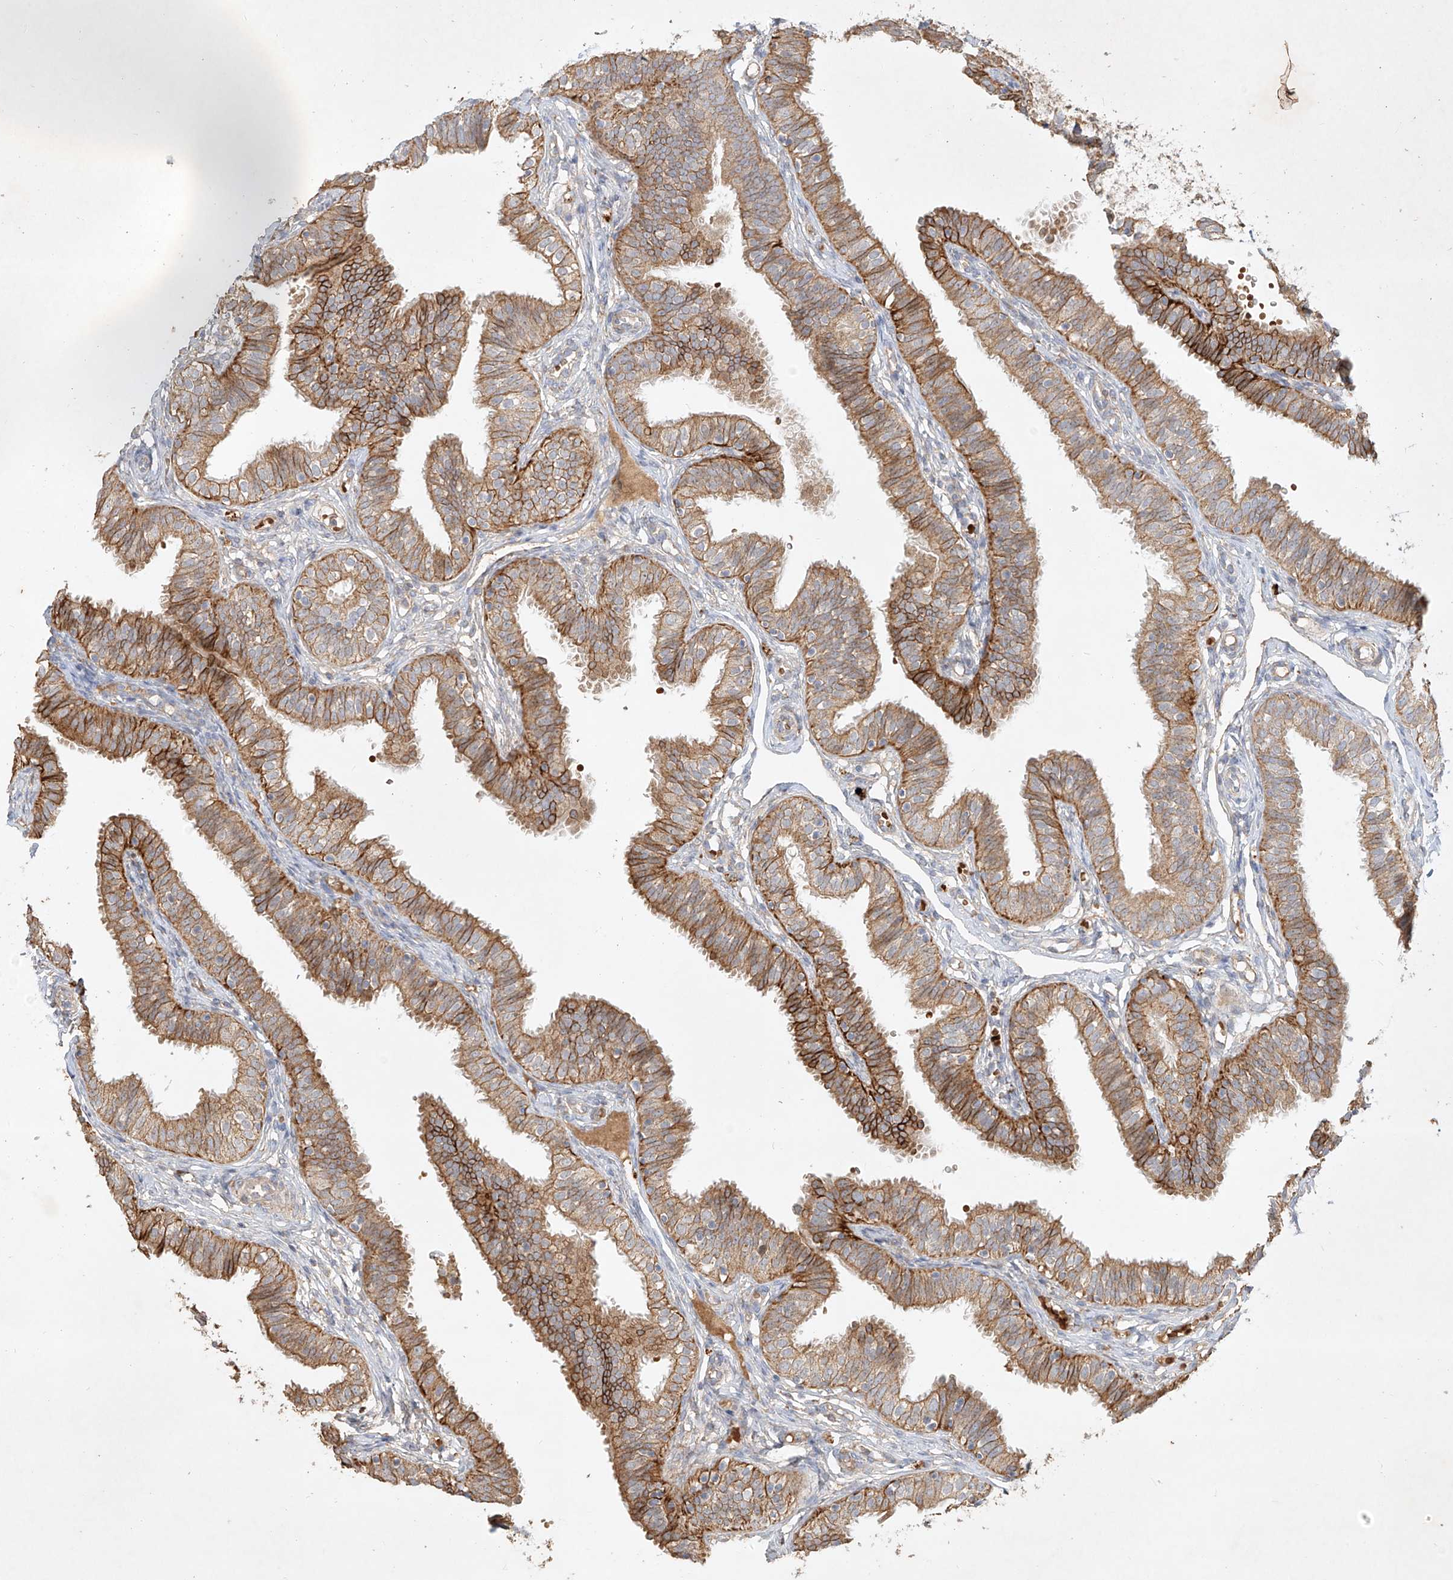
{"staining": {"intensity": "moderate", "quantity": ">75%", "location": "cytoplasmic/membranous"}, "tissue": "fallopian tube", "cell_type": "Glandular cells", "image_type": "normal", "snomed": [{"axis": "morphology", "description": "Normal tissue, NOS"}, {"axis": "topography", "description": "Fallopian tube"}], "caption": "IHC histopathology image of benign fallopian tube: human fallopian tube stained using immunohistochemistry (IHC) shows medium levels of moderate protein expression localized specifically in the cytoplasmic/membranous of glandular cells, appearing as a cytoplasmic/membranous brown color.", "gene": "KPNA7", "patient": {"sex": "female", "age": 35}}